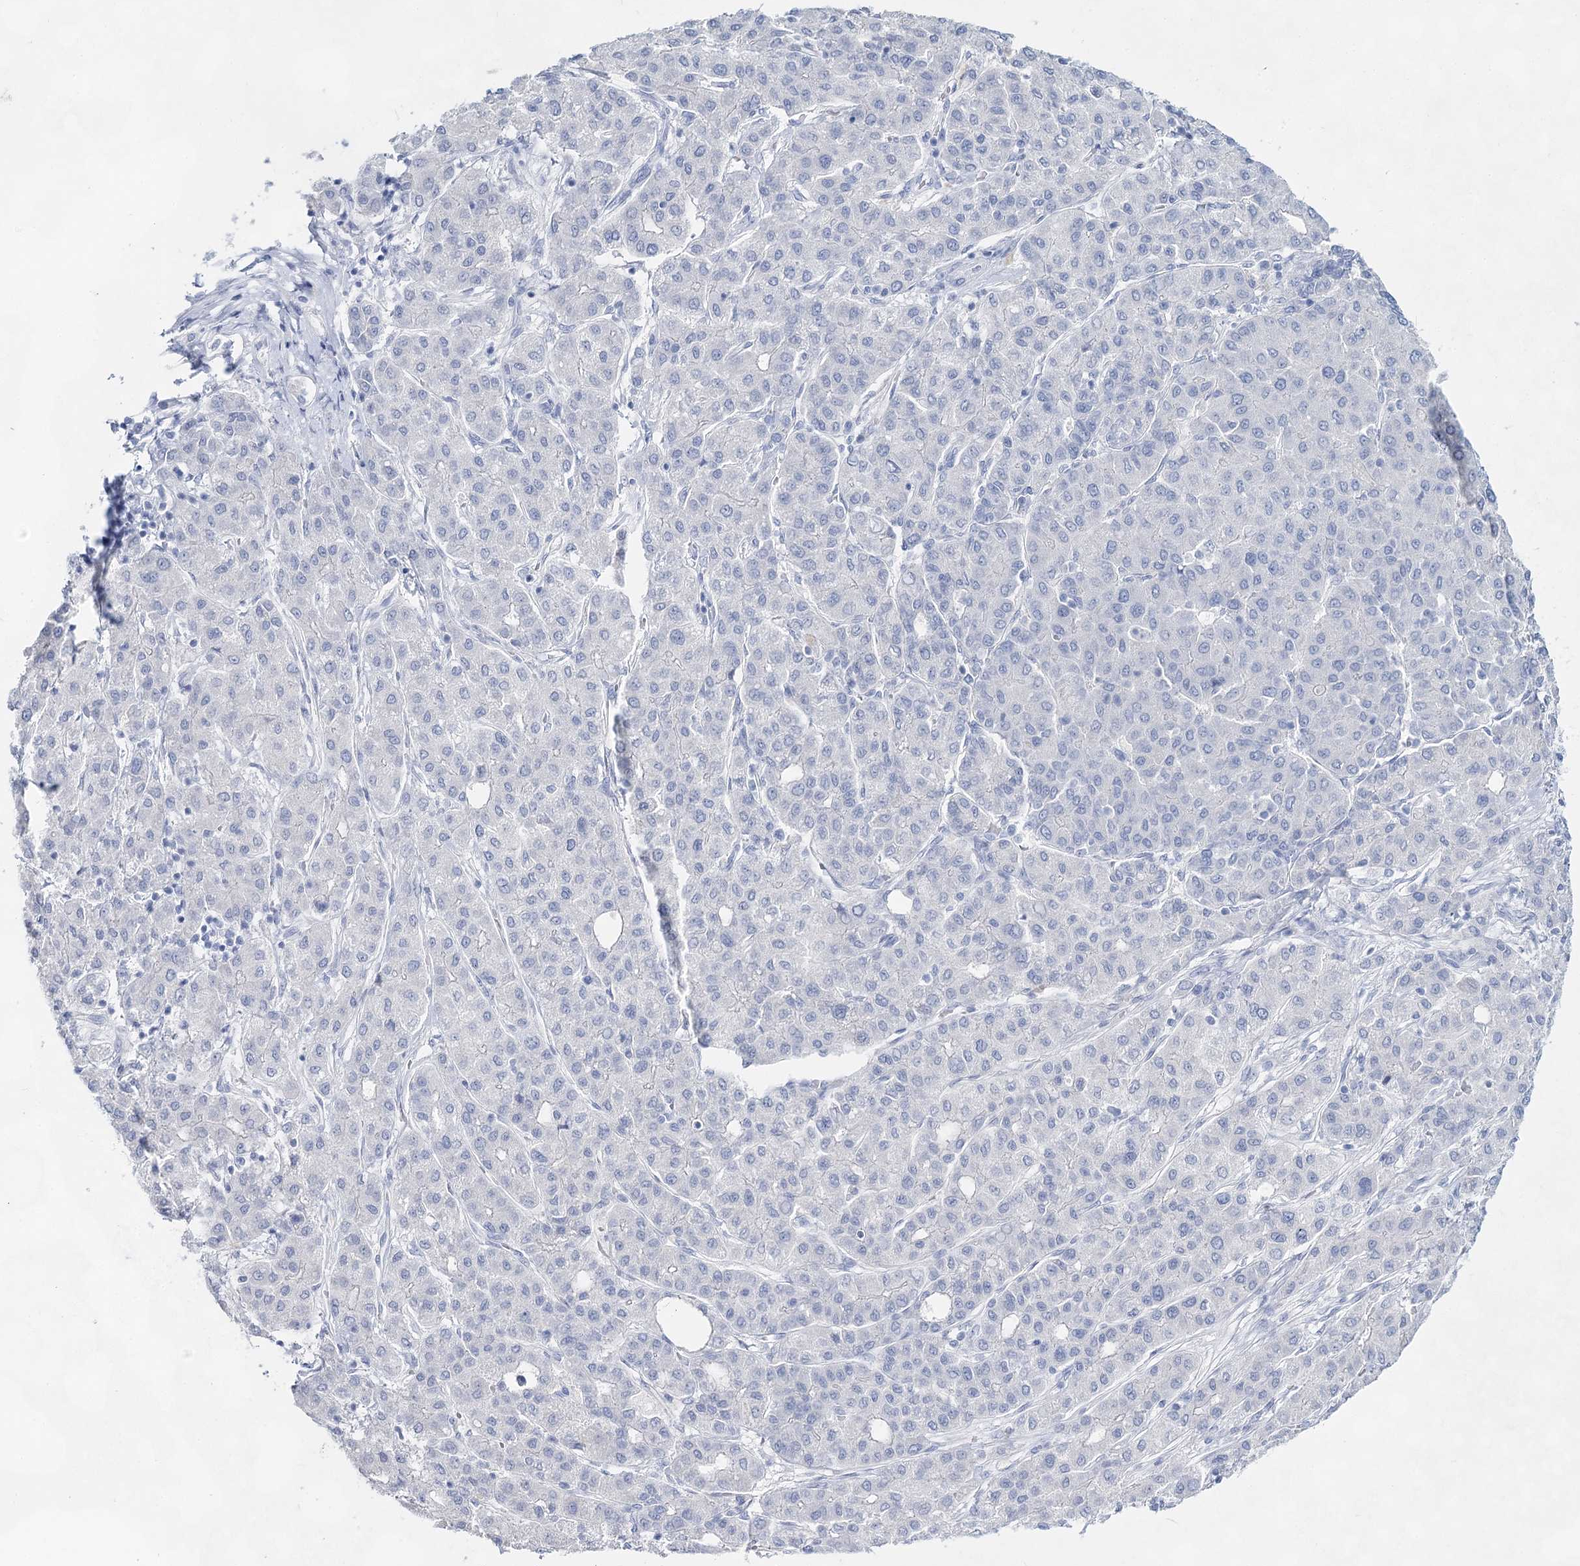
{"staining": {"intensity": "negative", "quantity": "none", "location": "none"}, "tissue": "liver cancer", "cell_type": "Tumor cells", "image_type": "cancer", "snomed": [{"axis": "morphology", "description": "Carcinoma, Hepatocellular, NOS"}, {"axis": "topography", "description": "Liver"}], "caption": "High magnification brightfield microscopy of hepatocellular carcinoma (liver) stained with DAB (brown) and counterstained with hematoxylin (blue): tumor cells show no significant expression.", "gene": "SLC17A2", "patient": {"sex": "male", "age": 65}}